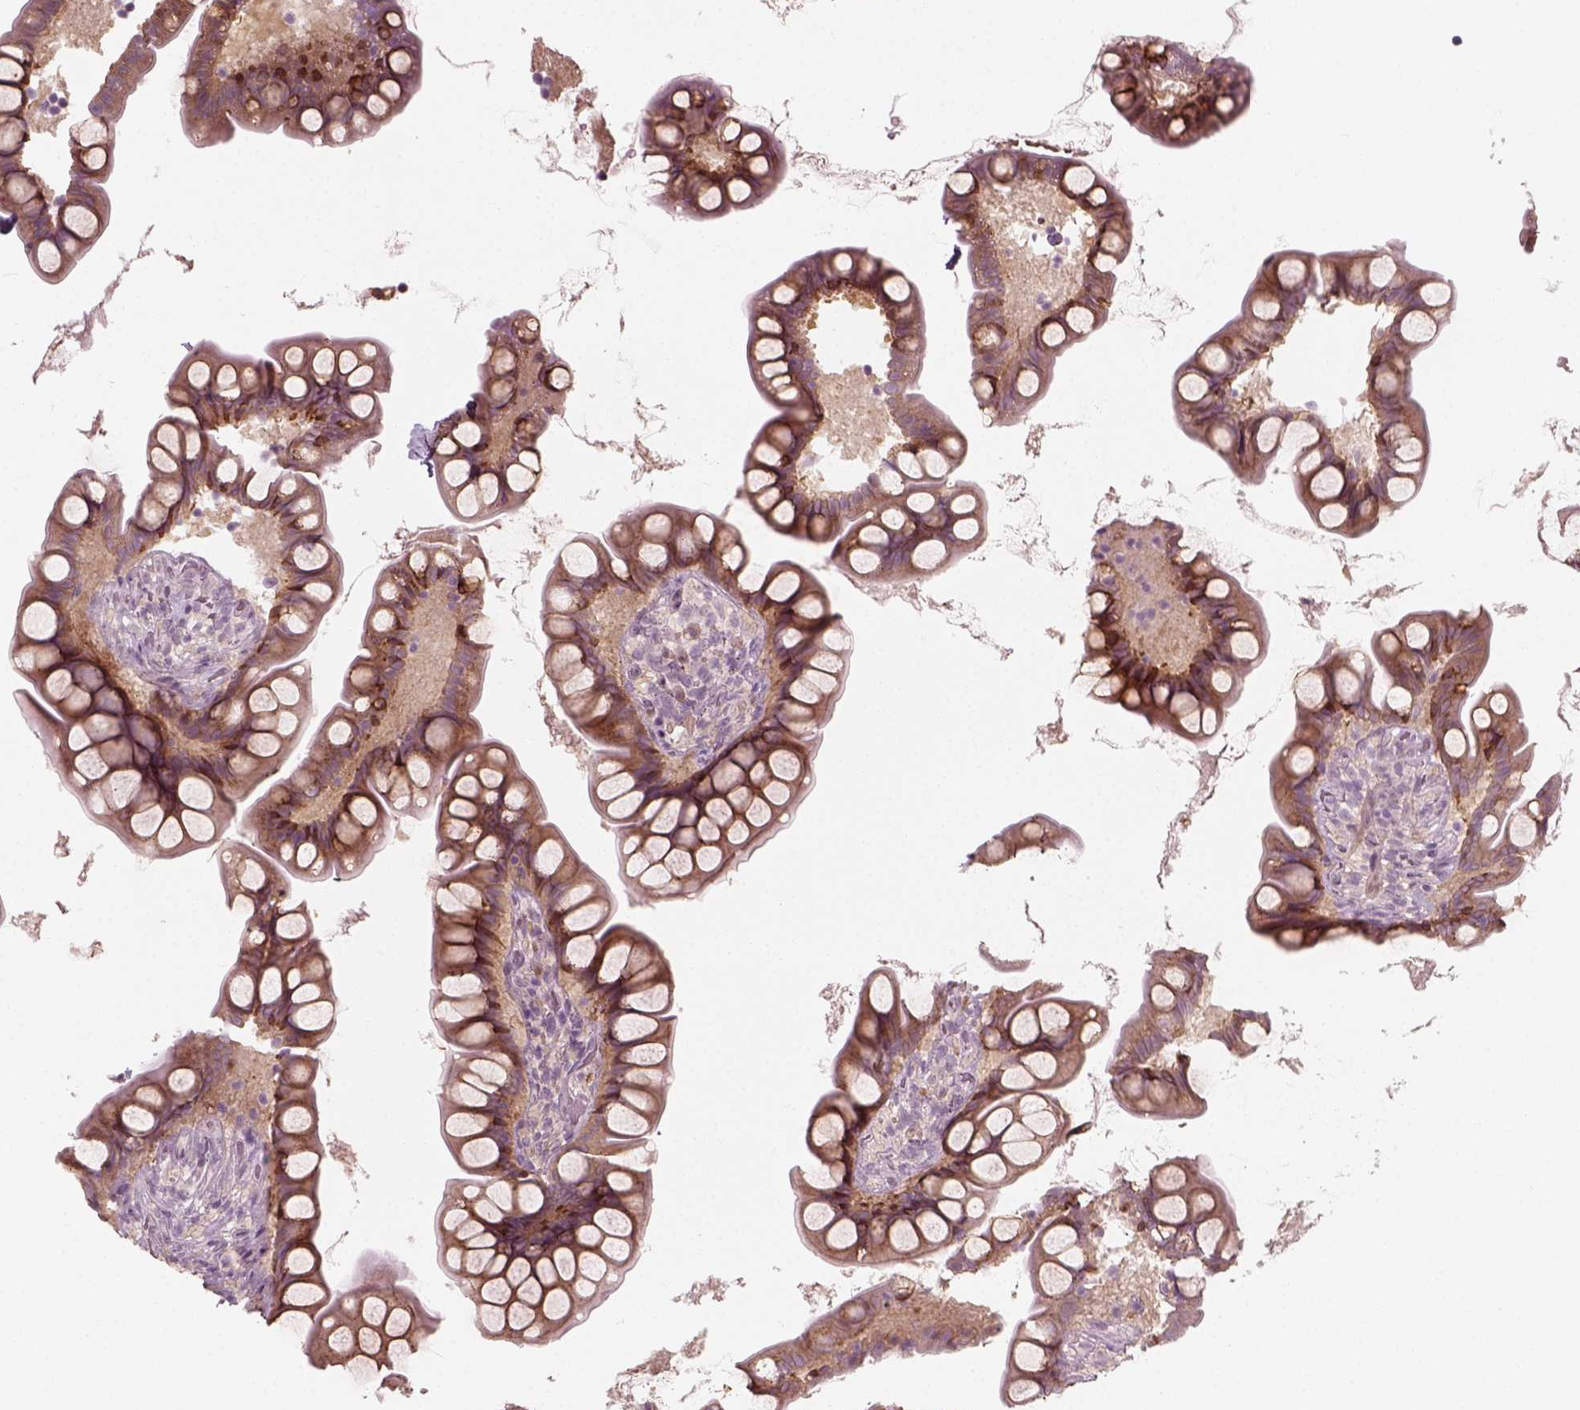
{"staining": {"intensity": "moderate", "quantity": ">75%", "location": "cytoplasmic/membranous"}, "tissue": "small intestine", "cell_type": "Glandular cells", "image_type": "normal", "snomed": [{"axis": "morphology", "description": "Normal tissue, NOS"}, {"axis": "topography", "description": "Small intestine"}], "caption": "Small intestine stained with IHC shows moderate cytoplasmic/membranous positivity in about >75% of glandular cells. (Brightfield microscopy of DAB IHC at high magnification).", "gene": "MLIP", "patient": {"sex": "male", "age": 70}}